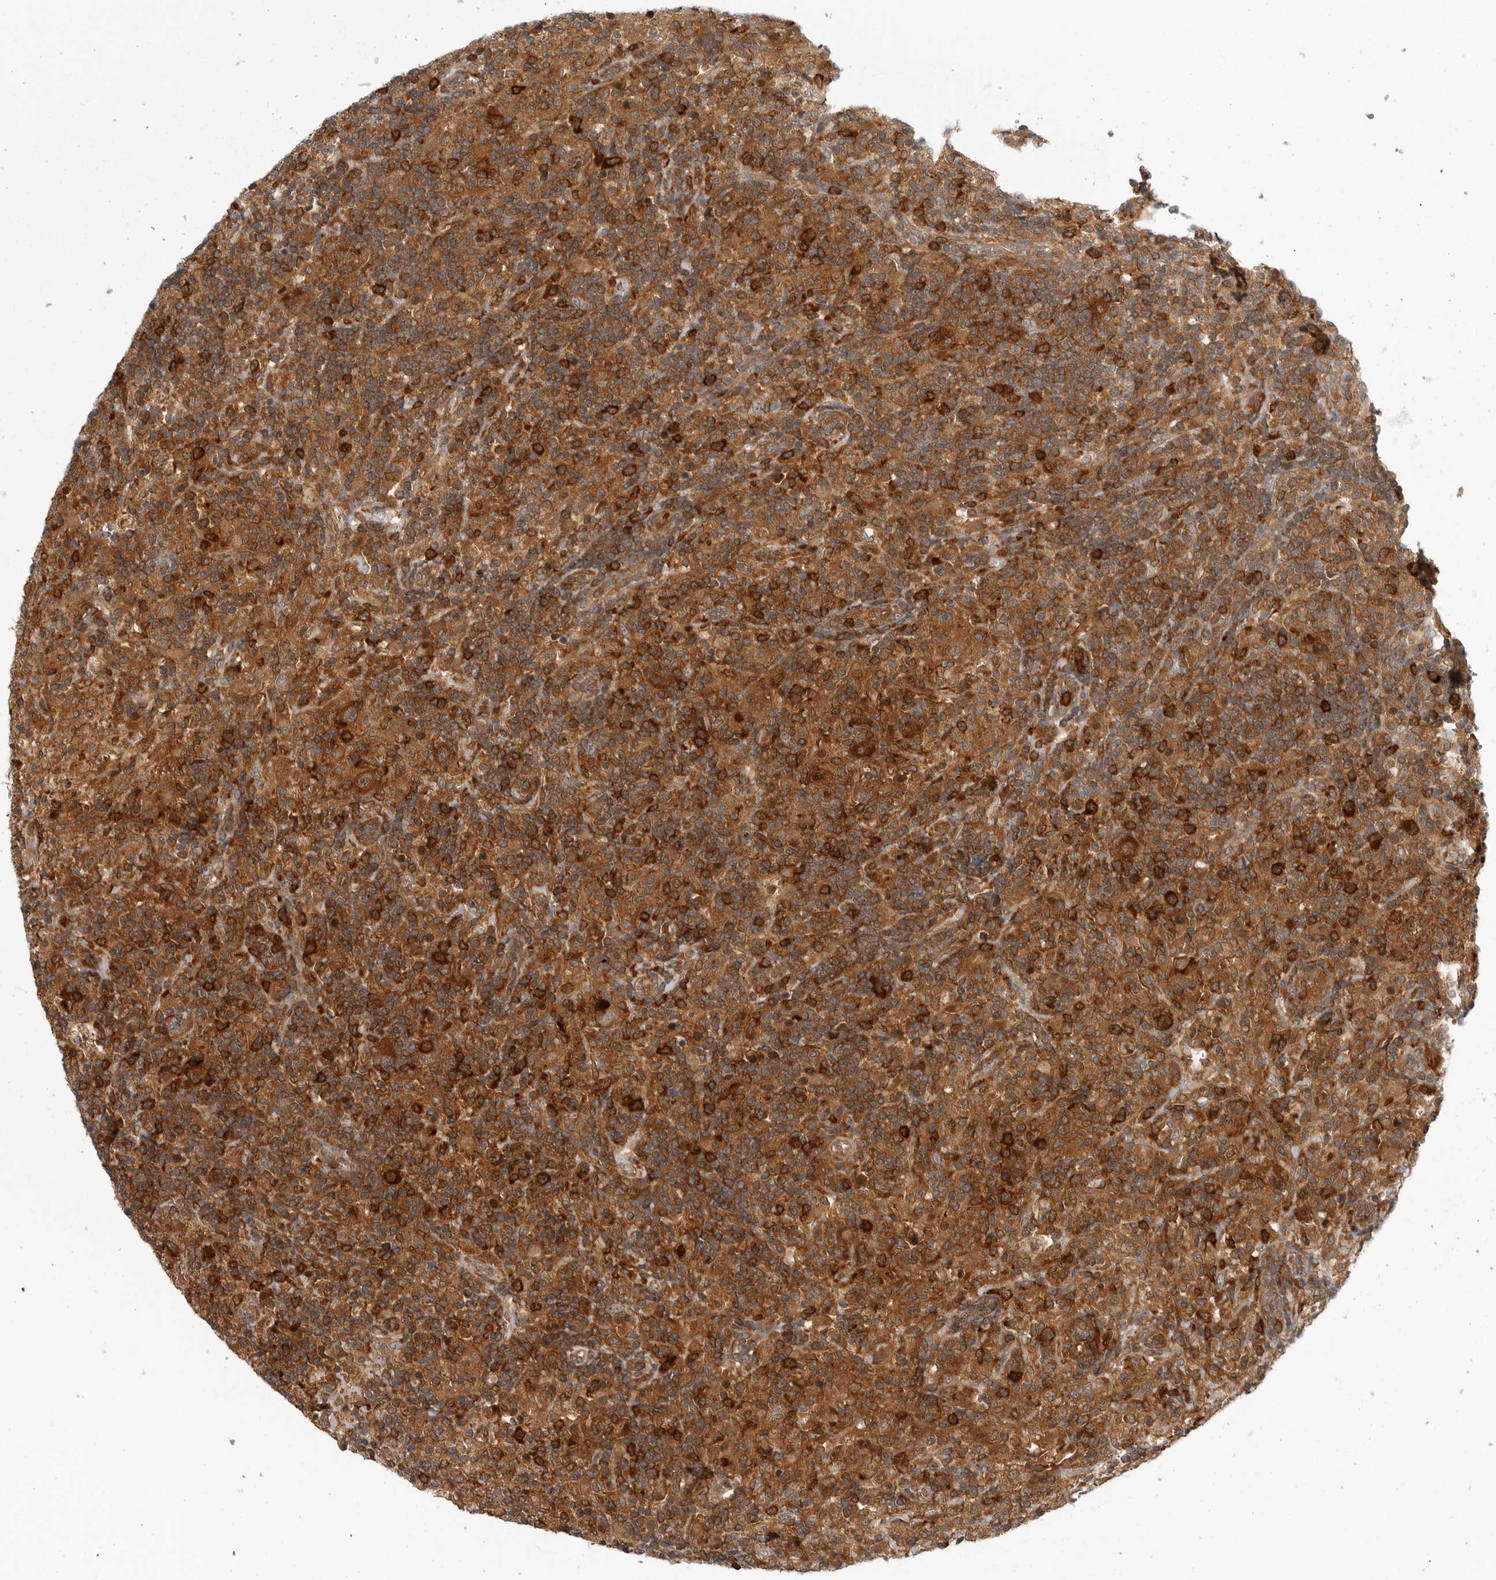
{"staining": {"intensity": "strong", "quantity": ">75%", "location": "cytoplasmic/membranous"}, "tissue": "lymphoma", "cell_type": "Tumor cells", "image_type": "cancer", "snomed": [{"axis": "morphology", "description": "Hodgkin's disease, NOS"}, {"axis": "topography", "description": "Lymph node"}], "caption": "Protein staining demonstrates strong cytoplasmic/membranous positivity in about >75% of tumor cells in Hodgkin's disease. The staining was performed using DAB (3,3'-diaminobenzidine) to visualize the protein expression in brown, while the nuclei were stained in blue with hematoxylin (Magnification: 20x).", "gene": "CACYBP", "patient": {"sex": "male", "age": 70}}